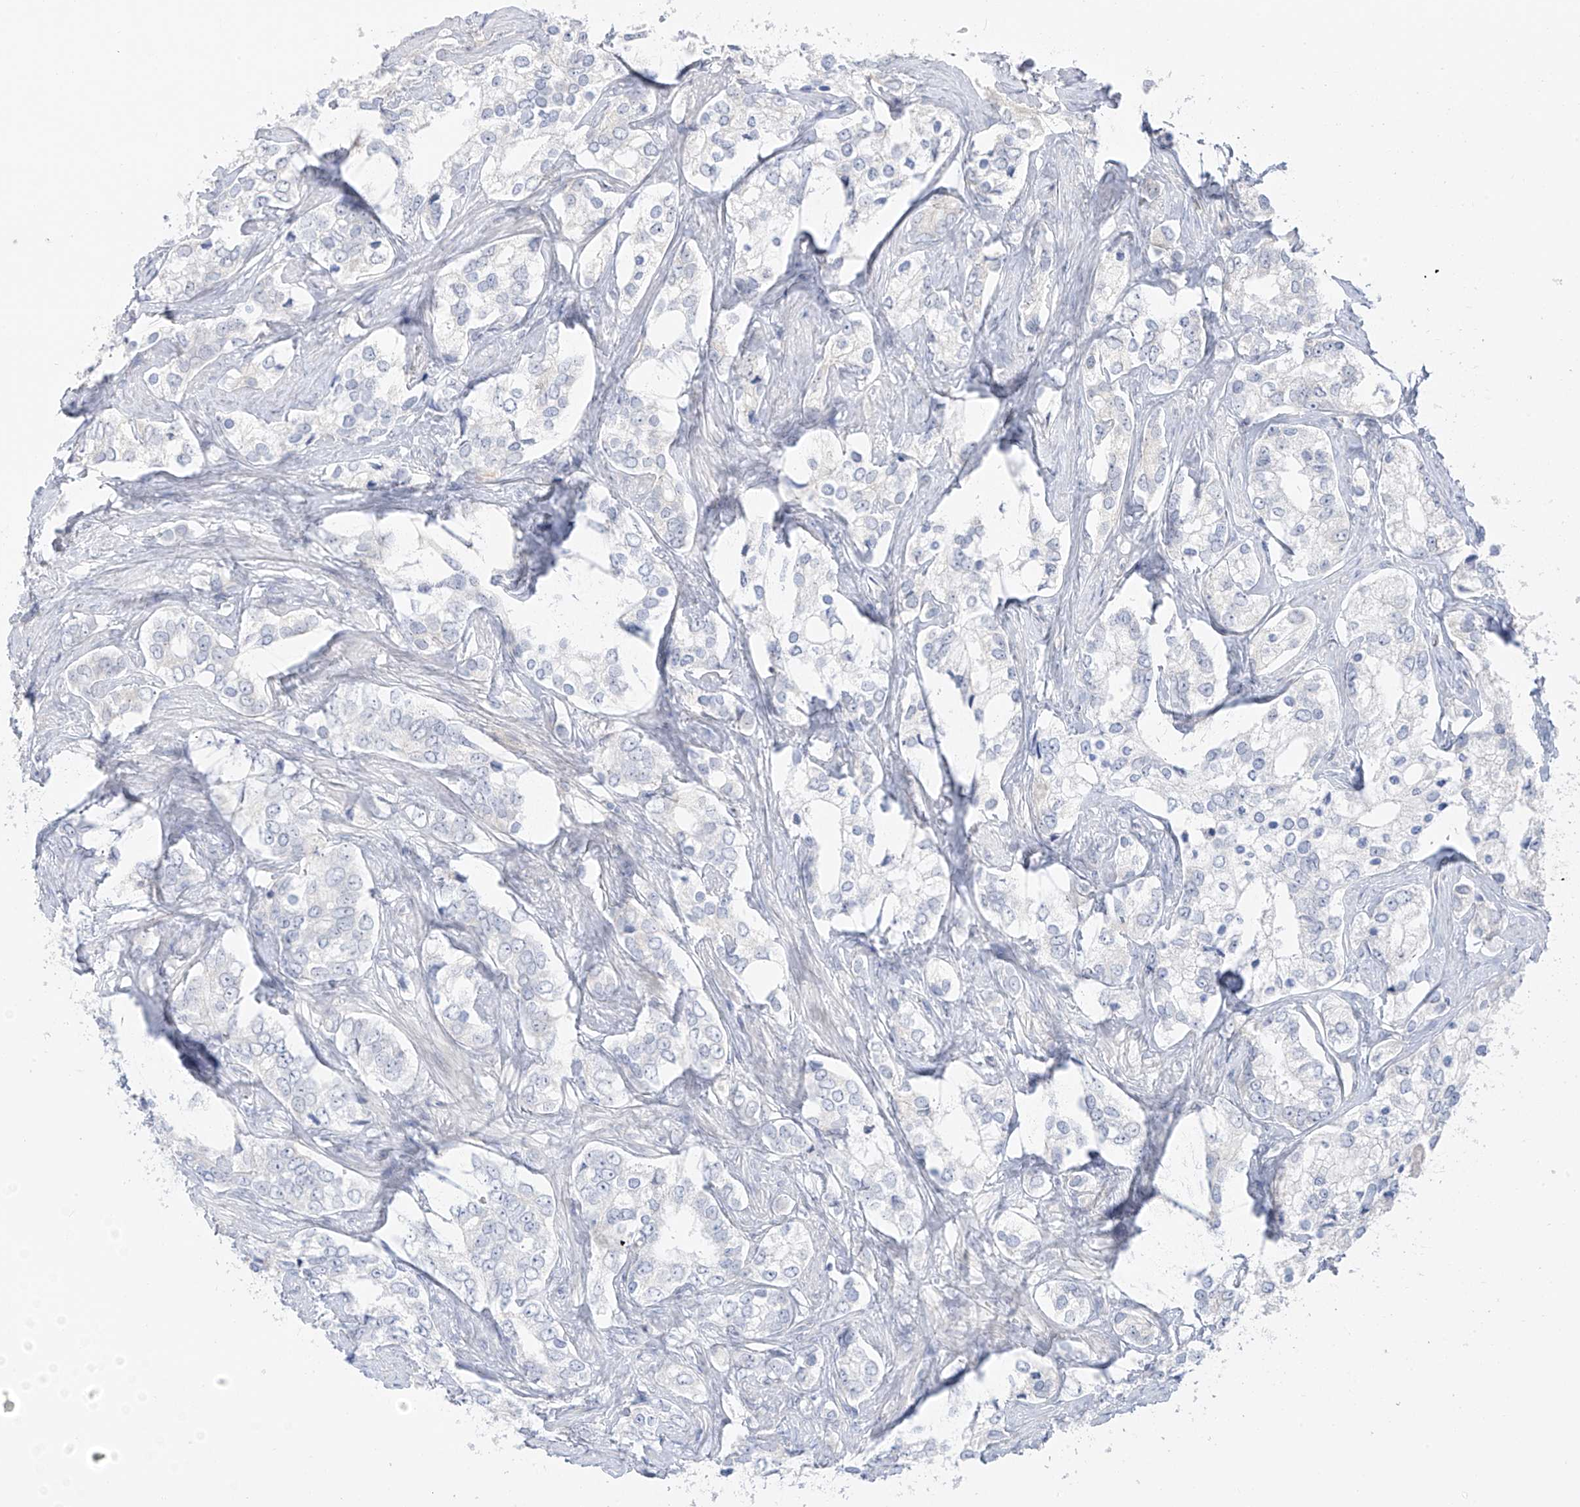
{"staining": {"intensity": "negative", "quantity": "none", "location": "none"}, "tissue": "prostate cancer", "cell_type": "Tumor cells", "image_type": "cancer", "snomed": [{"axis": "morphology", "description": "Adenocarcinoma, High grade"}, {"axis": "topography", "description": "Prostate"}], "caption": "Prostate adenocarcinoma (high-grade) stained for a protein using immunohistochemistry displays no staining tumor cells.", "gene": "DCDC2", "patient": {"sex": "male", "age": 66}}